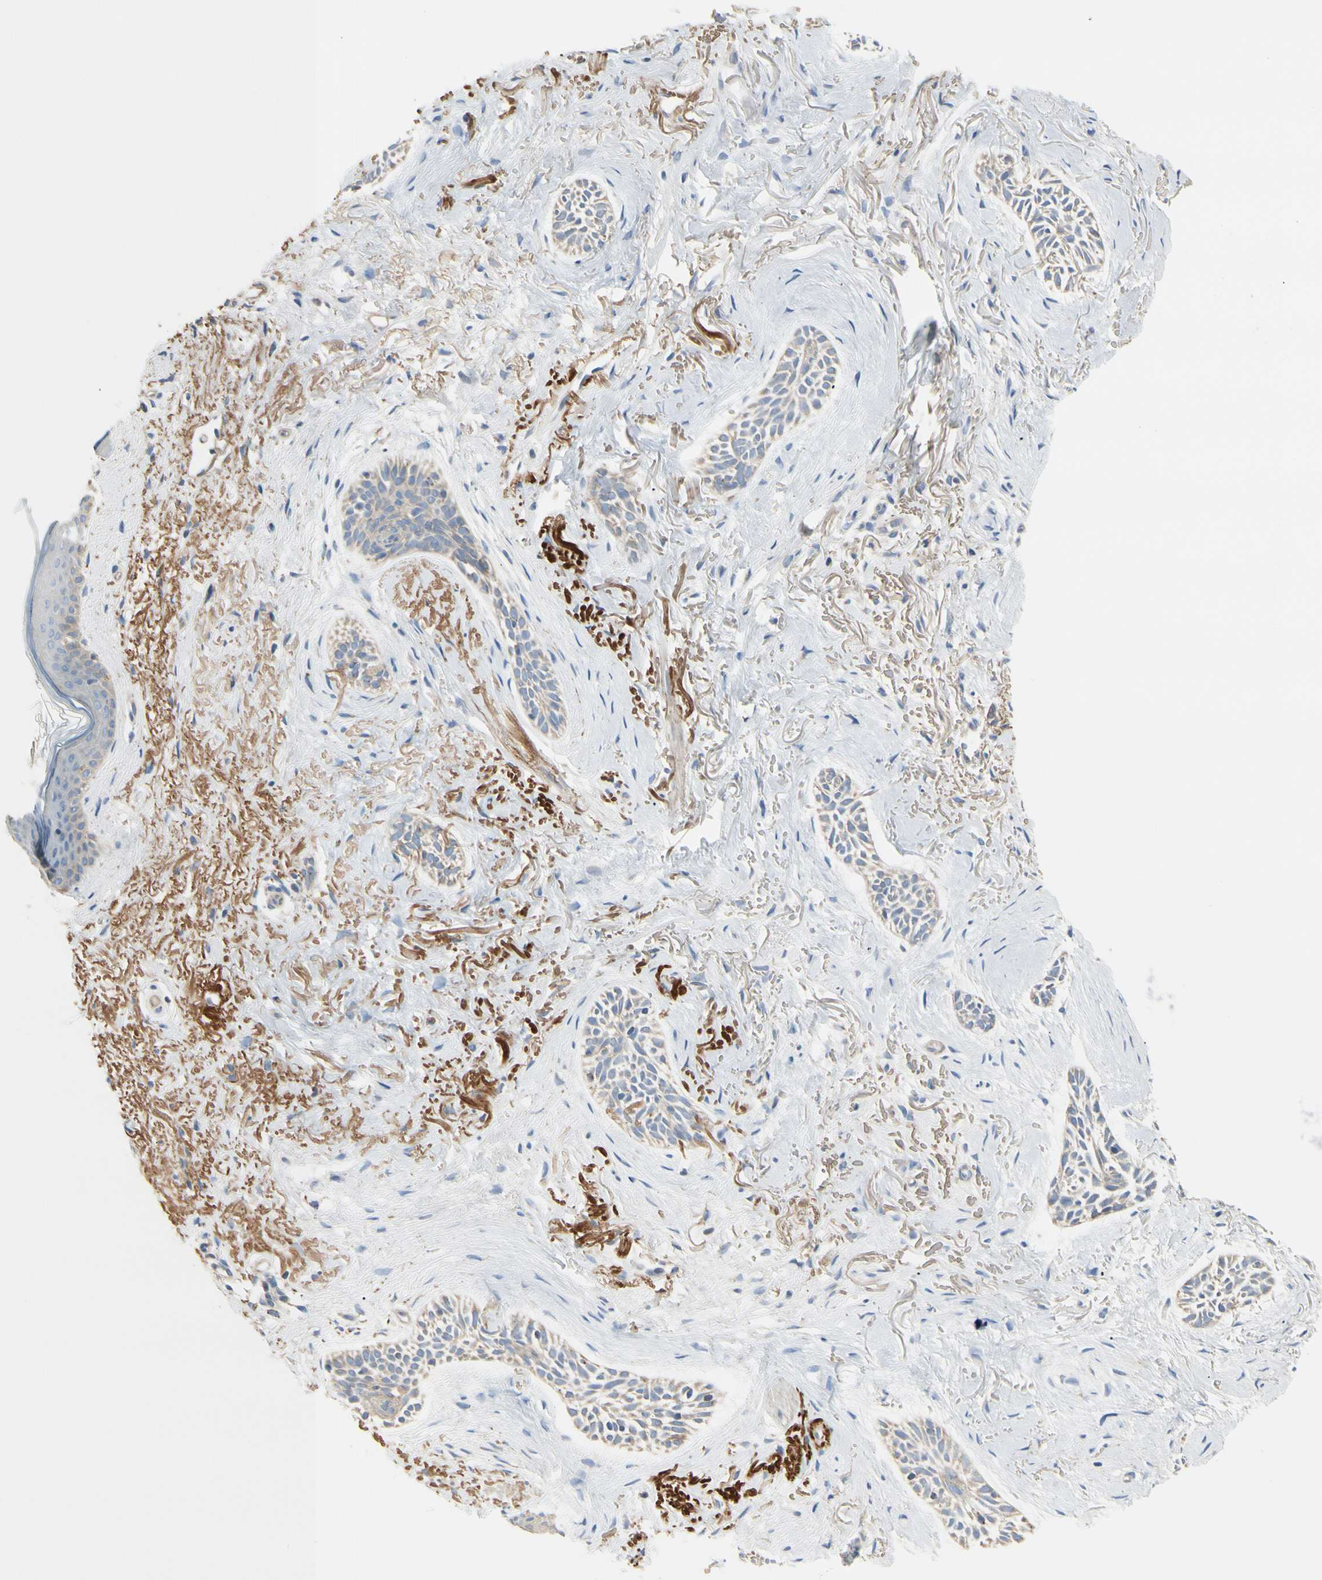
{"staining": {"intensity": "weak", "quantity": ">75%", "location": "cytoplasmic/membranous"}, "tissue": "skin cancer", "cell_type": "Tumor cells", "image_type": "cancer", "snomed": [{"axis": "morphology", "description": "Normal tissue, NOS"}, {"axis": "morphology", "description": "Basal cell carcinoma"}, {"axis": "topography", "description": "Skin"}], "caption": "The micrograph demonstrates immunohistochemical staining of skin cancer (basal cell carcinoma). There is weak cytoplasmic/membranous expression is identified in approximately >75% of tumor cells.", "gene": "EPHA3", "patient": {"sex": "female", "age": 84}}